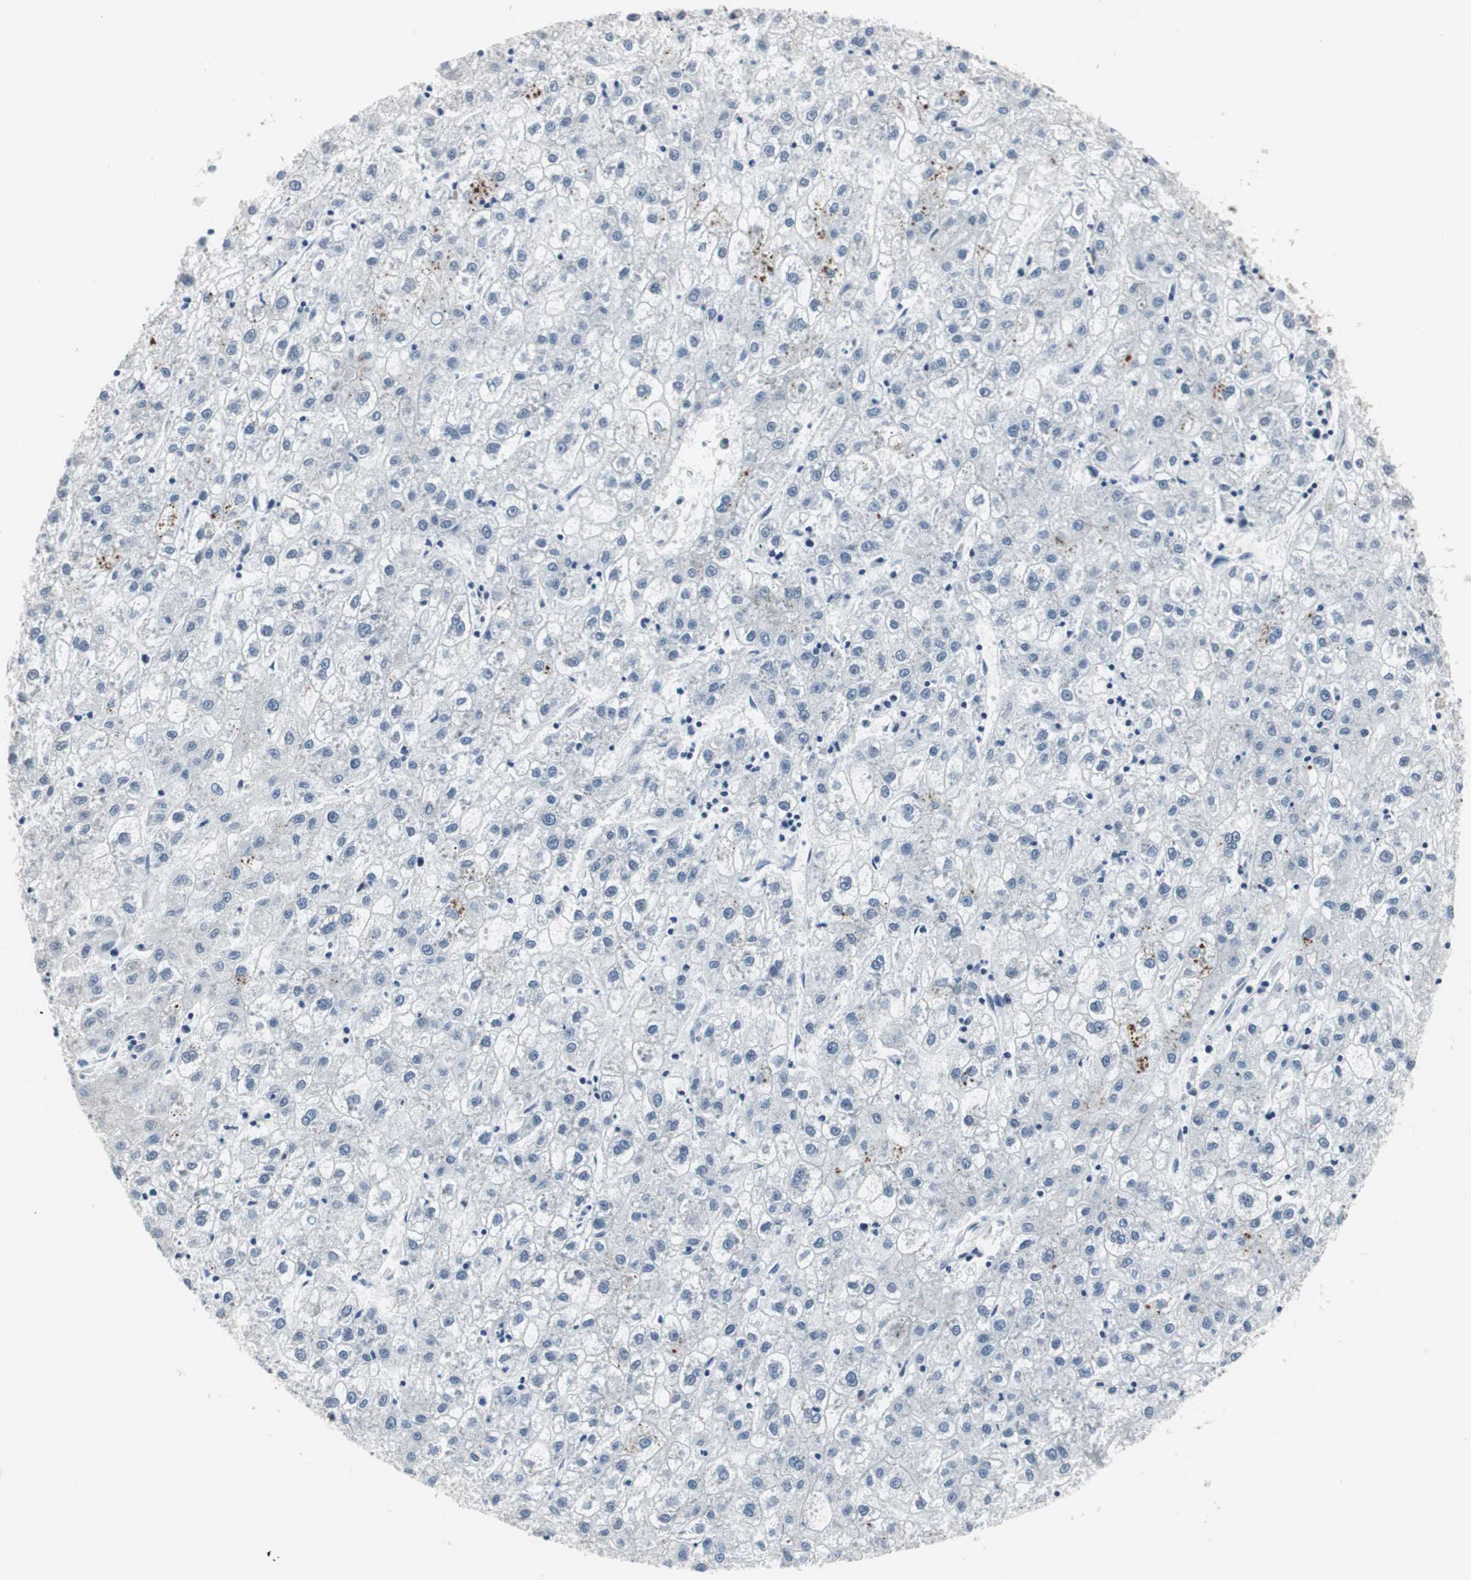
{"staining": {"intensity": "negative", "quantity": "none", "location": "none"}, "tissue": "liver cancer", "cell_type": "Tumor cells", "image_type": "cancer", "snomed": [{"axis": "morphology", "description": "Carcinoma, Hepatocellular, NOS"}, {"axis": "topography", "description": "Liver"}], "caption": "Immunohistochemistry (IHC) histopathology image of neoplastic tissue: human liver hepatocellular carcinoma stained with DAB (3,3'-diaminobenzidine) reveals no significant protein positivity in tumor cells.", "gene": "RAD9A", "patient": {"sex": "male", "age": 72}}